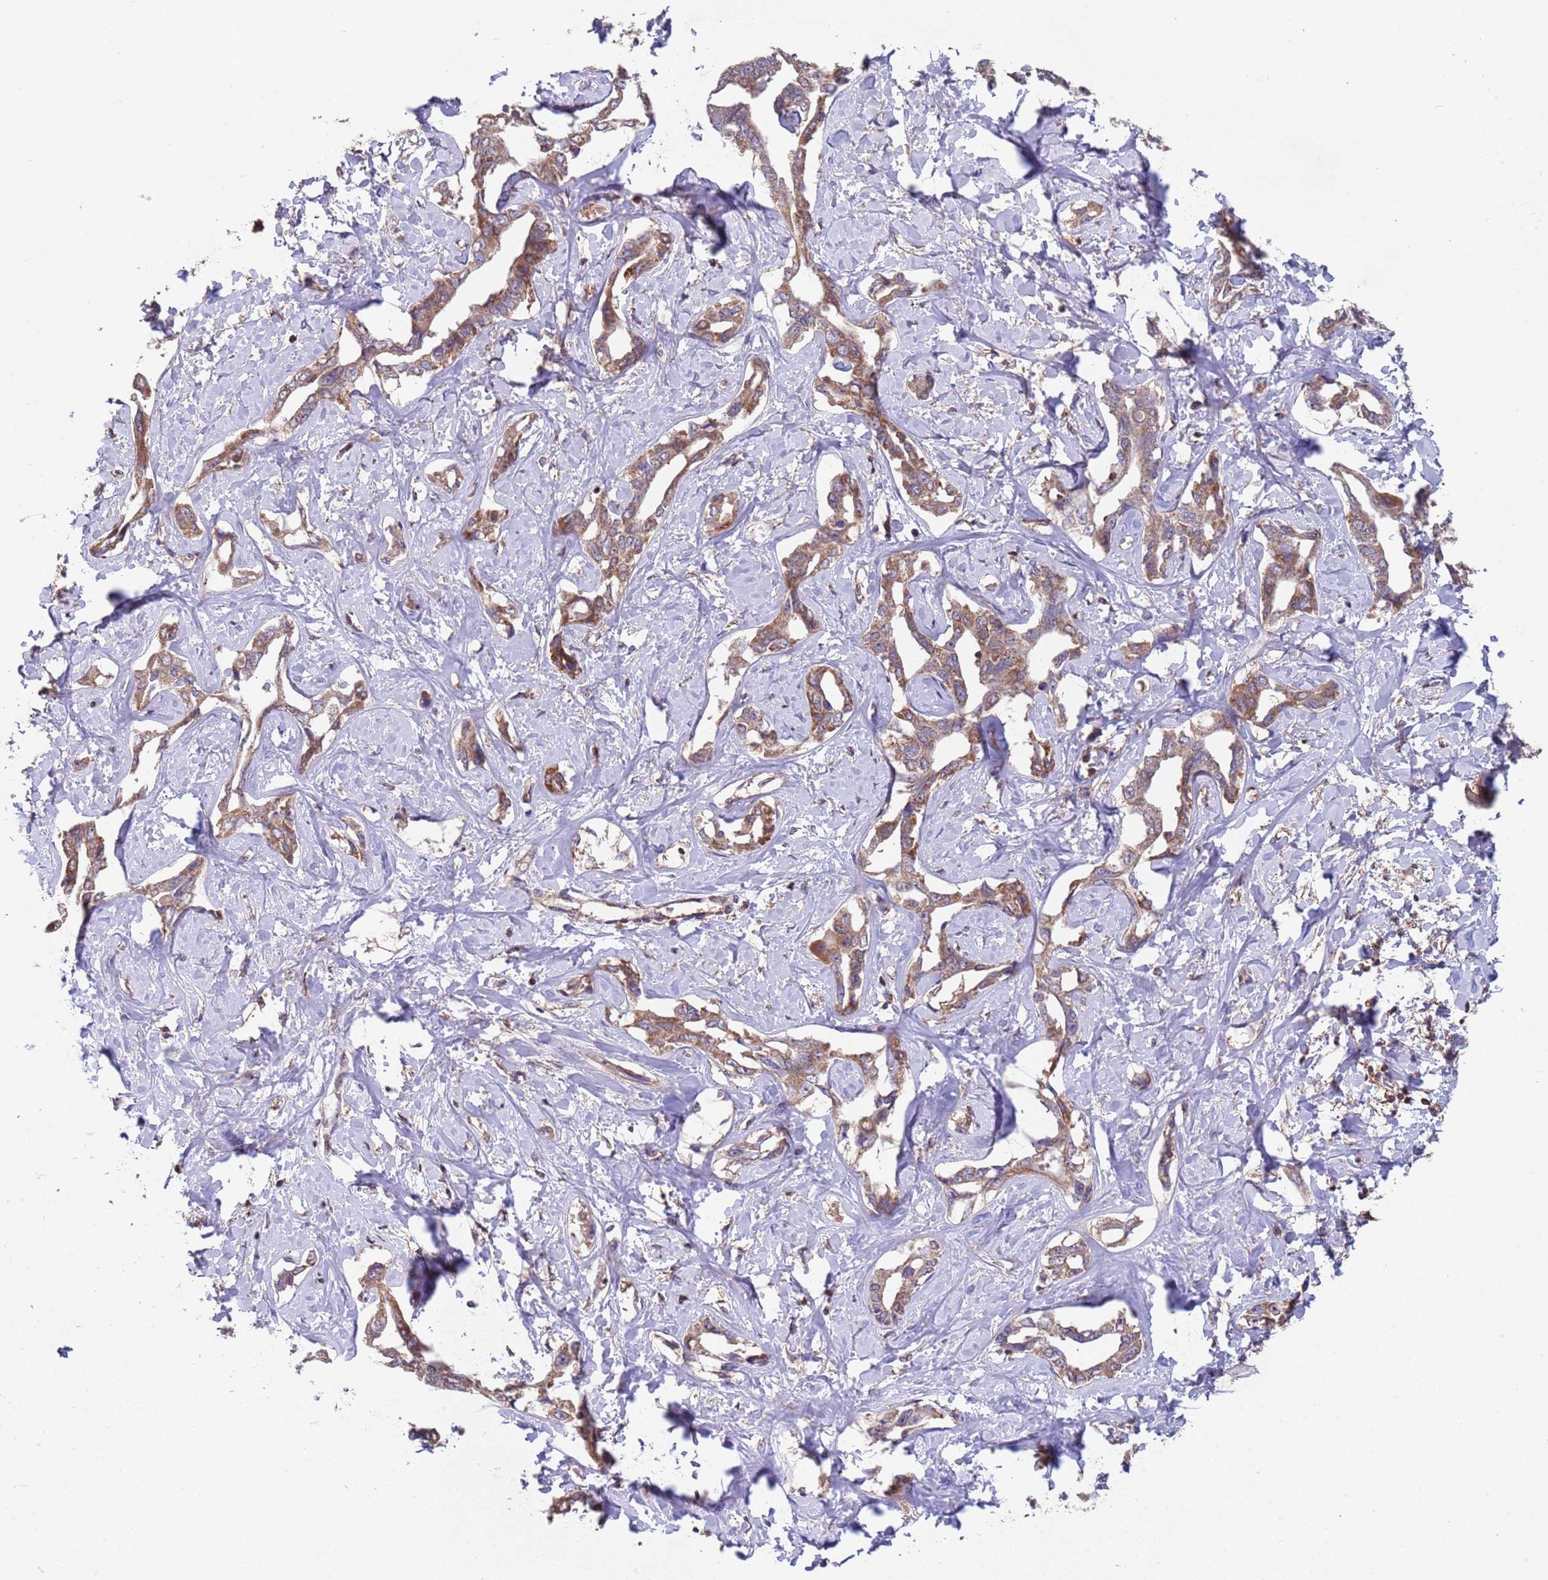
{"staining": {"intensity": "moderate", "quantity": "25%-75%", "location": "cytoplasmic/membranous"}, "tissue": "liver cancer", "cell_type": "Tumor cells", "image_type": "cancer", "snomed": [{"axis": "morphology", "description": "Cholangiocarcinoma"}, {"axis": "topography", "description": "Liver"}], "caption": "DAB immunohistochemical staining of liver cancer displays moderate cytoplasmic/membranous protein positivity in approximately 25%-75% of tumor cells.", "gene": "ACAD8", "patient": {"sex": "male", "age": 59}}